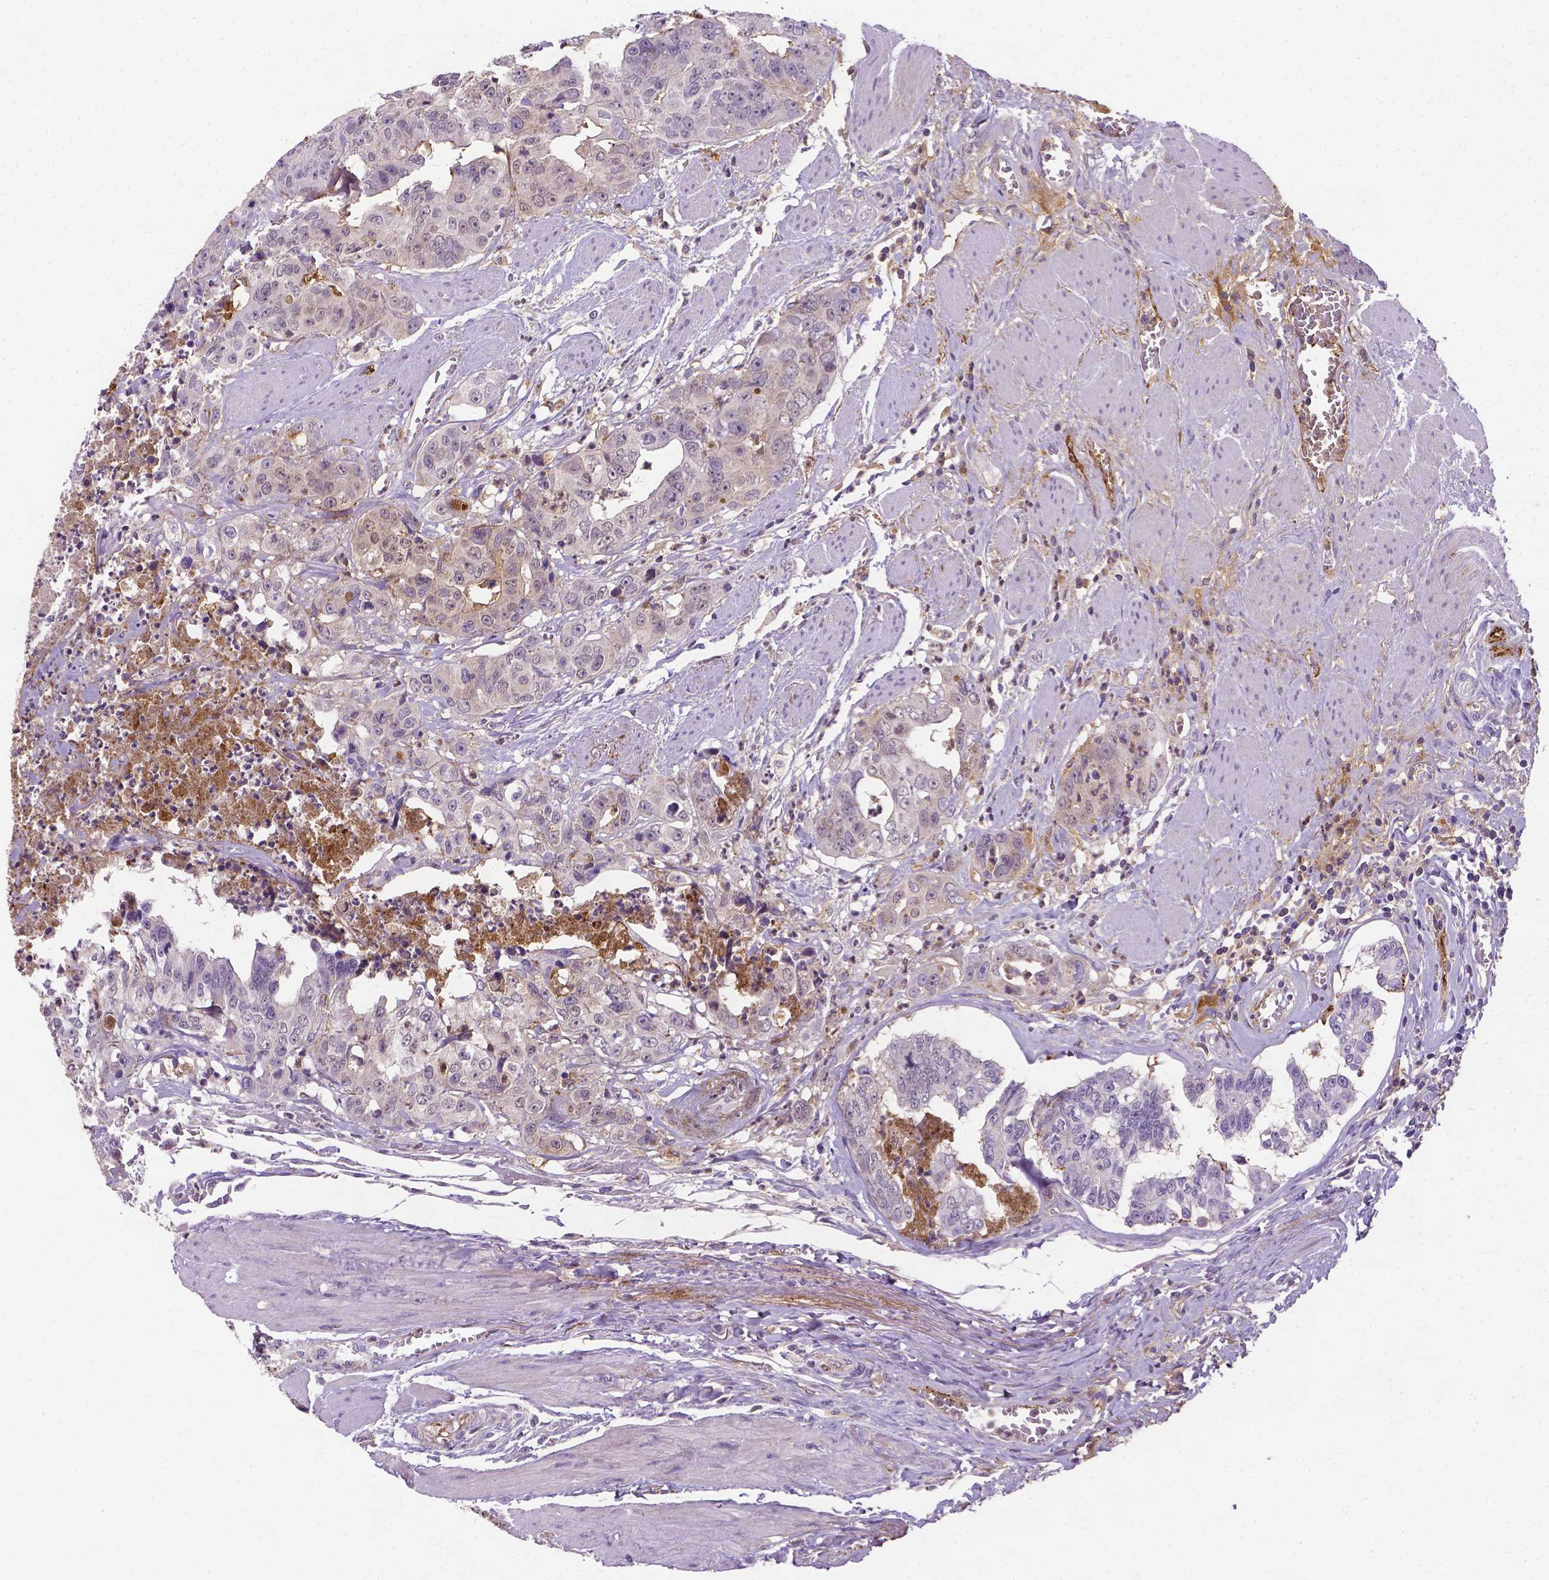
{"staining": {"intensity": "negative", "quantity": "none", "location": "none"}, "tissue": "colorectal cancer", "cell_type": "Tumor cells", "image_type": "cancer", "snomed": [{"axis": "morphology", "description": "Adenocarcinoma, NOS"}, {"axis": "topography", "description": "Rectum"}], "caption": "Colorectal cancer was stained to show a protein in brown. There is no significant staining in tumor cells.", "gene": "APOE", "patient": {"sex": "female", "age": 62}}